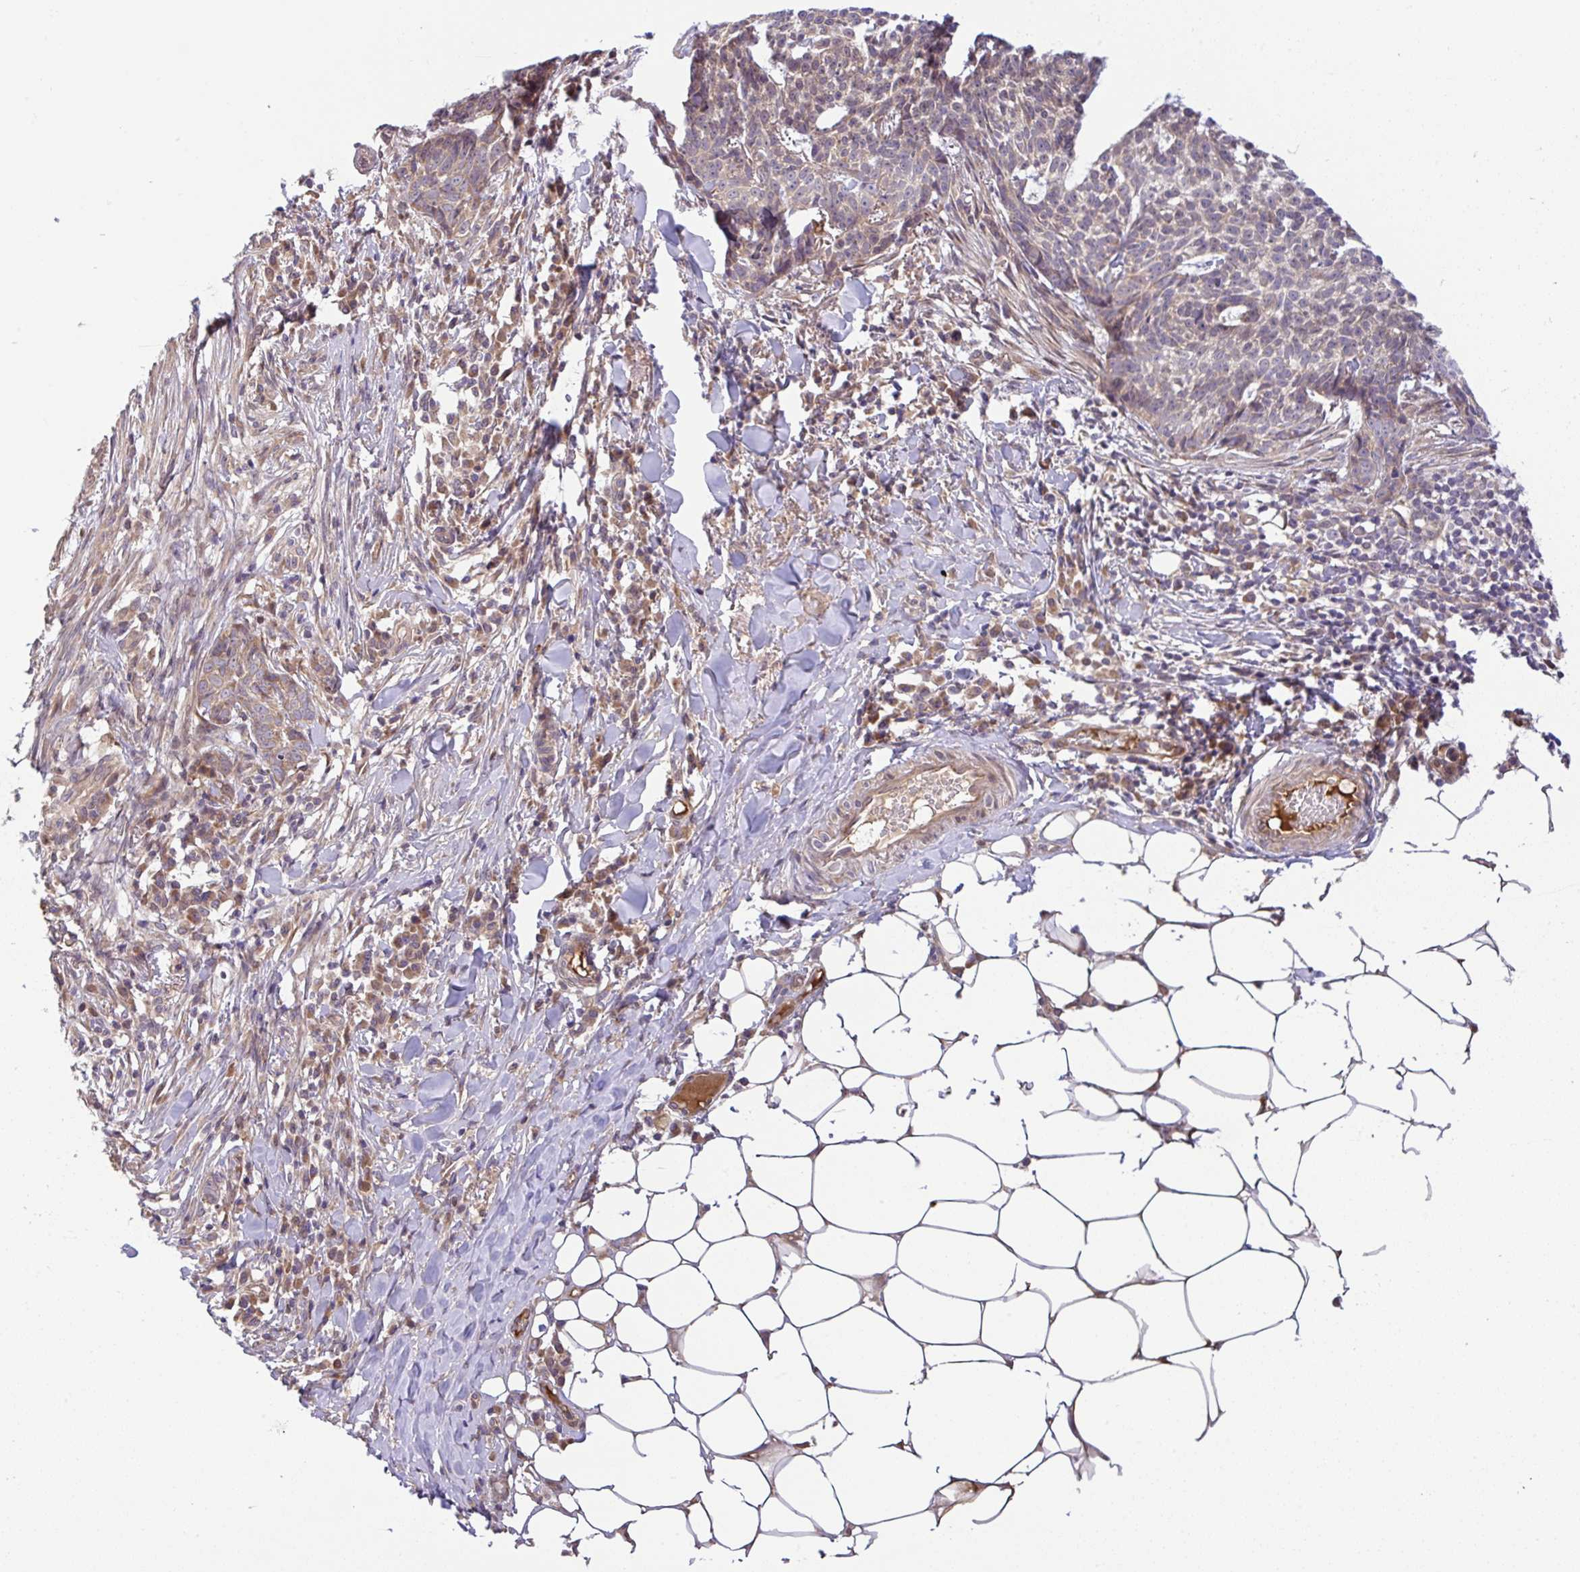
{"staining": {"intensity": "weak", "quantity": "25%-75%", "location": "cytoplasmic/membranous"}, "tissue": "skin cancer", "cell_type": "Tumor cells", "image_type": "cancer", "snomed": [{"axis": "morphology", "description": "Basal cell carcinoma"}, {"axis": "topography", "description": "Skin"}], "caption": "Immunohistochemical staining of skin cancer demonstrates weak cytoplasmic/membranous protein staining in about 25%-75% of tumor cells.", "gene": "UBE4A", "patient": {"sex": "female", "age": 93}}